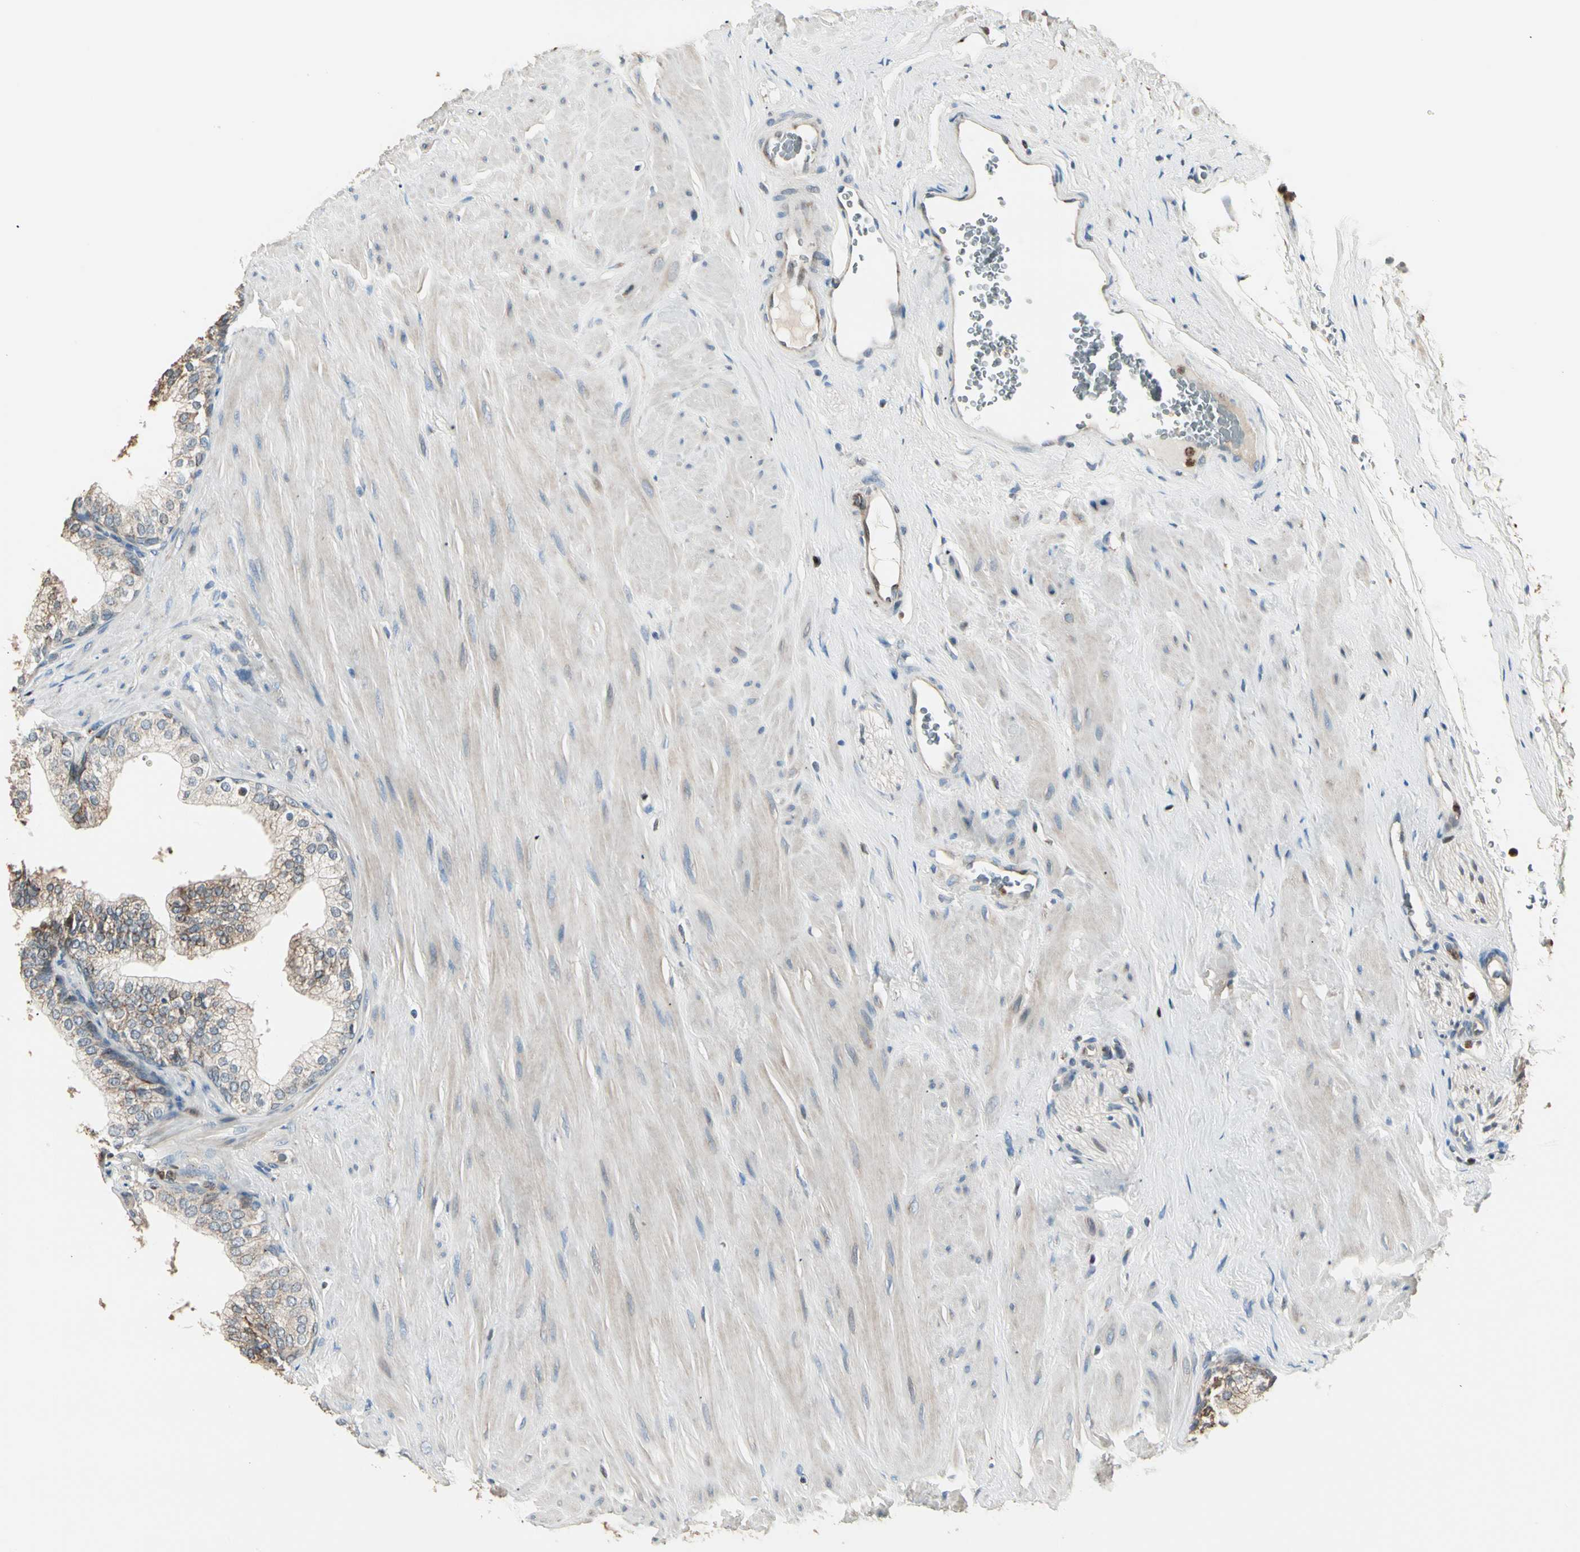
{"staining": {"intensity": "moderate", "quantity": "25%-75%", "location": "cytoplasmic/membranous"}, "tissue": "prostate", "cell_type": "Glandular cells", "image_type": "normal", "snomed": [{"axis": "morphology", "description": "Normal tissue, NOS"}, {"axis": "topography", "description": "Prostate"}], "caption": "This is an image of immunohistochemistry staining of benign prostate, which shows moderate positivity in the cytoplasmic/membranous of glandular cells.", "gene": "IP6K2", "patient": {"sex": "male", "age": 60}}